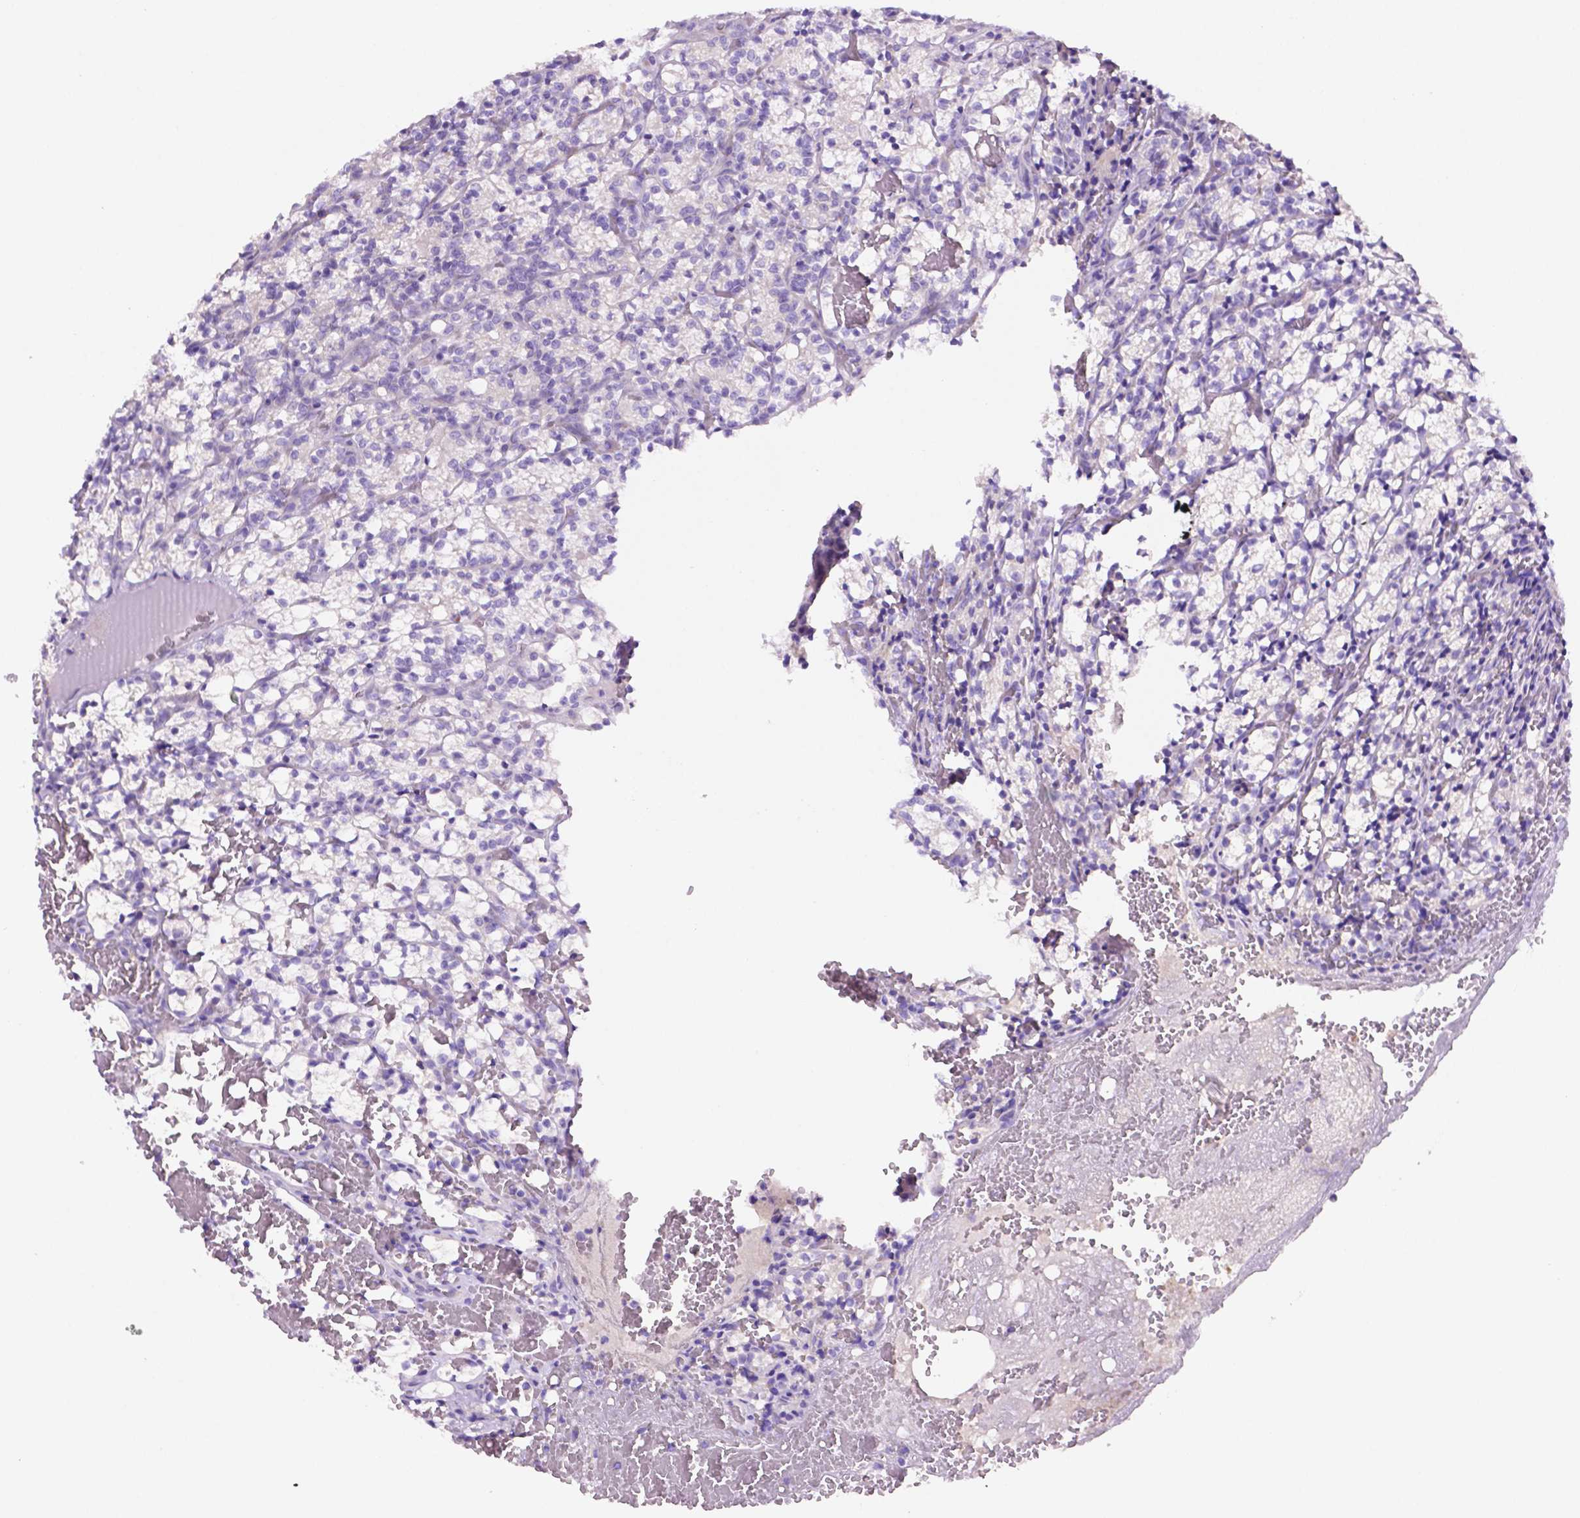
{"staining": {"intensity": "negative", "quantity": "none", "location": "none"}, "tissue": "renal cancer", "cell_type": "Tumor cells", "image_type": "cancer", "snomed": [{"axis": "morphology", "description": "Adenocarcinoma, NOS"}, {"axis": "topography", "description": "Kidney"}], "caption": "Photomicrograph shows no protein staining in tumor cells of renal cancer tissue.", "gene": "CEACAM7", "patient": {"sex": "female", "age": 69}}